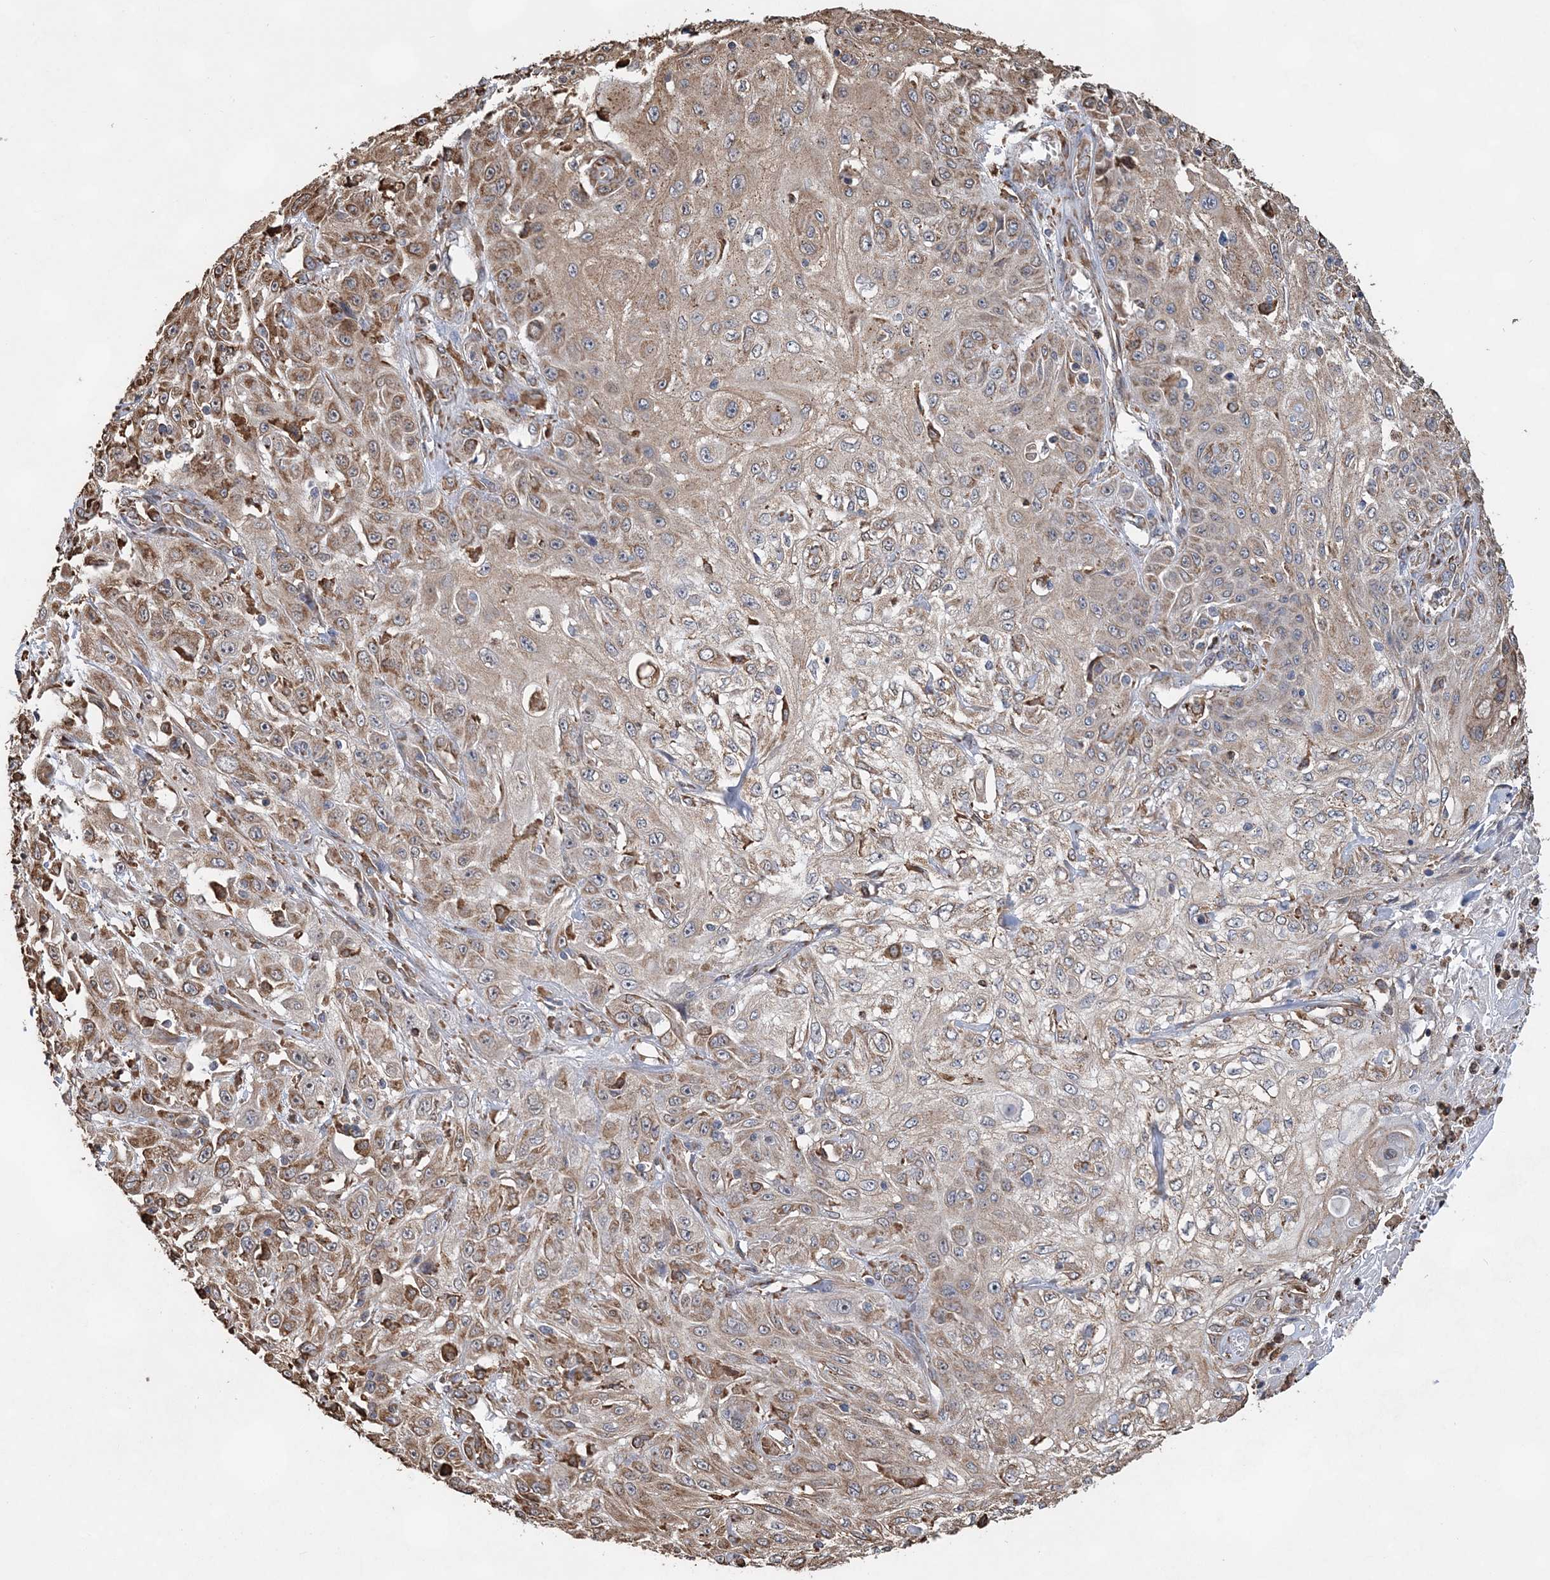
{"staining": {"intensity": "moderate", "quantity": "25%-75%", "location": "cytoplasmic/membranous"}, "tissue": "skin cancer", "cell_type": "Tumor cells", "image_type": "cancer", "snomed": [{"axis": "morphology", "description": "Squamous cell carcinoma, NOS"}, {"axis": "morphology", "description": "Squamous cell carcinoma, metastatic, NOS"}, {"axis": "topography", "description": "Skin"}, {"axis": "topography", "description": "Lymph node"}], "caption": "Protein expression analysis of skin metastatic squamous cell carcinoma shows moderate cytoplasmic/membranous staining in about 25%-75% of tumor cells. Immunohistochemistry stains the protein in brown and the nuclei are stained blue.", "gene": "WDR12", "patient": {"sex": "male", "age": 75}}